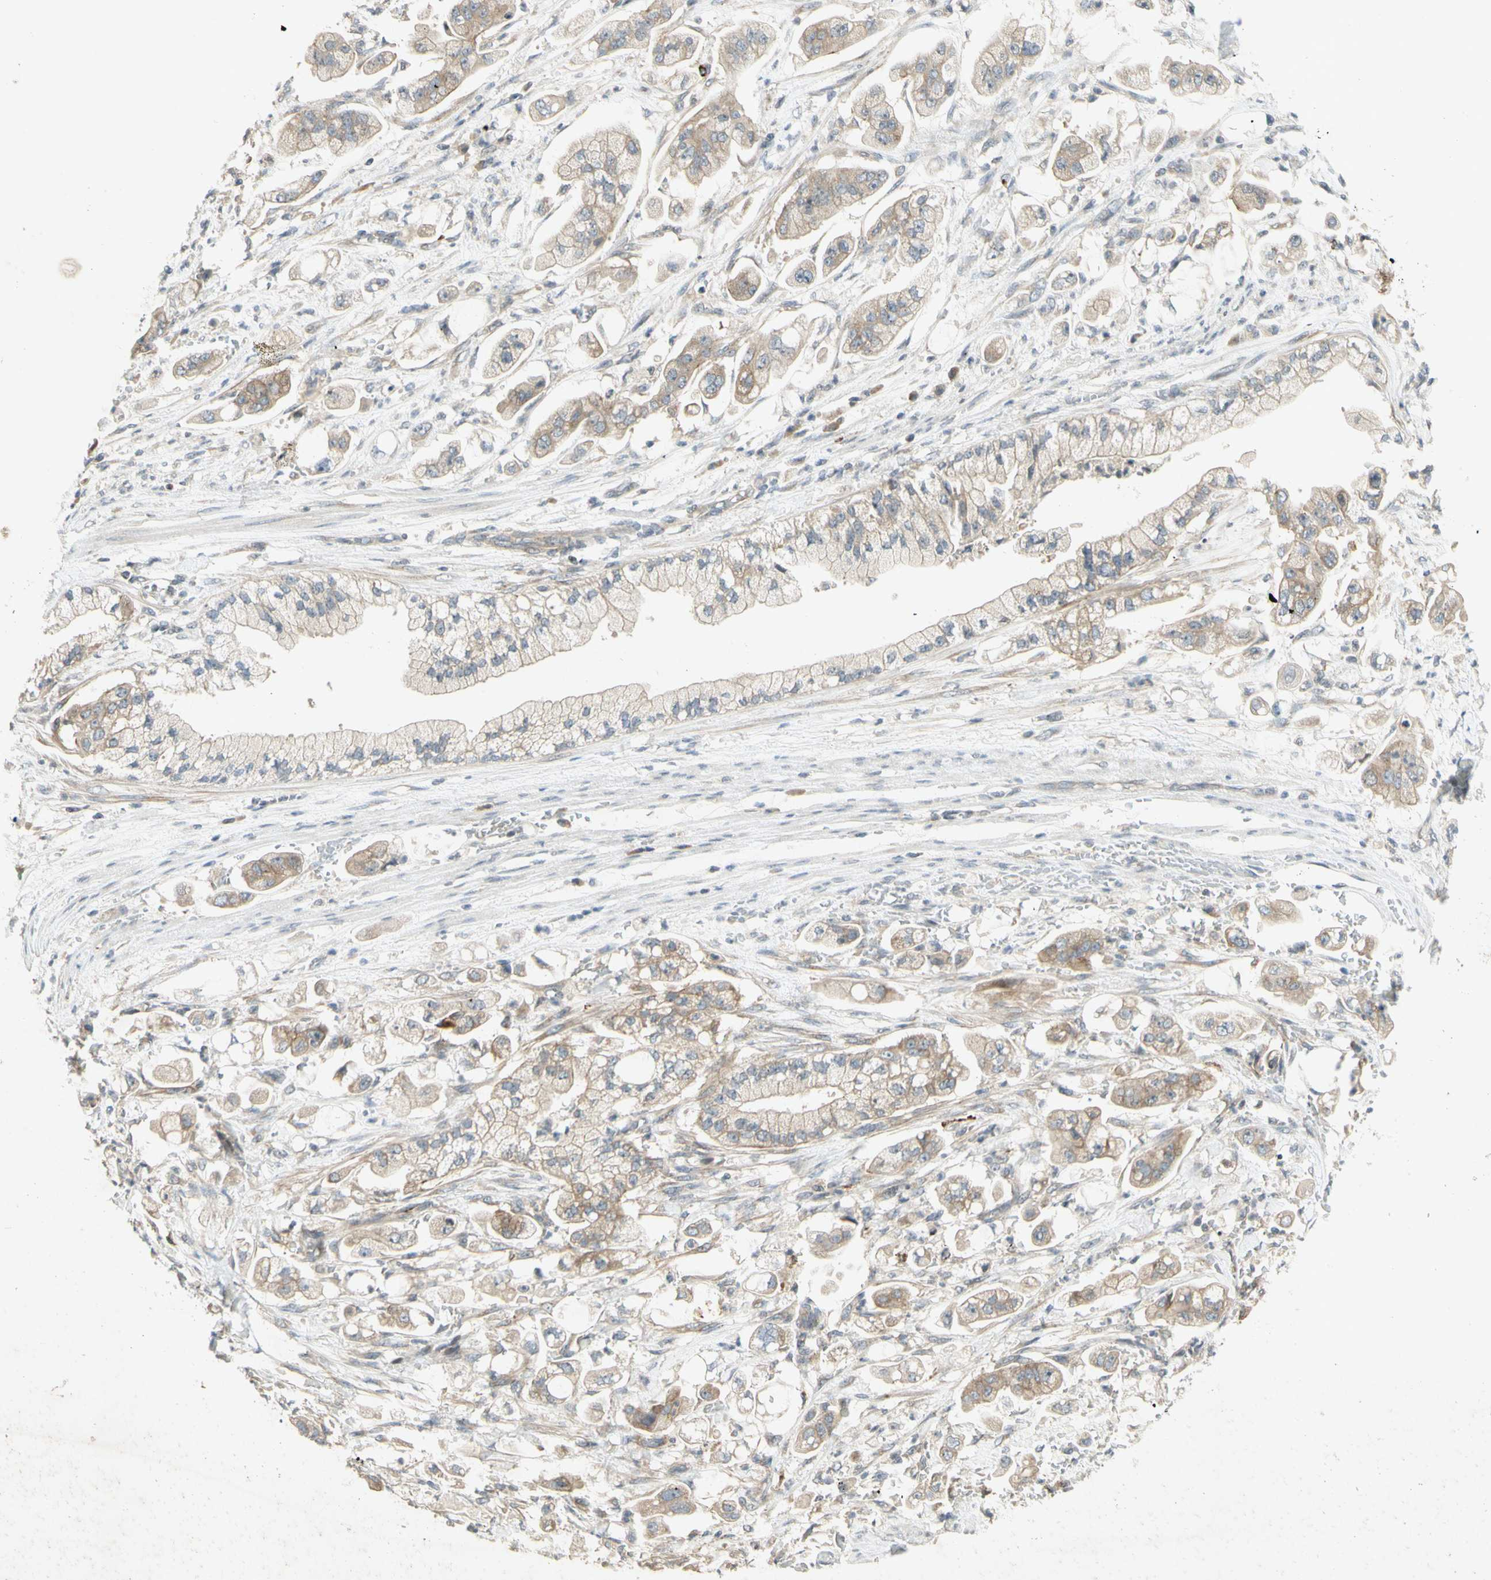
{"staining": {"intensity": "moderate", "quantity": "25%-75%", "location": "cytoplasmic/membranous"}, "tissue": "stomach cancer", "cell_type": "Tumor cells", "image_type": "cancer", "snomed": [{"axis": "morphology", "description": "Adenocarcinoma, NOS"}, {"axis": "topography", "description": "Stomach"}], "caption": "This micrograph shows stomach cancer stained with IHC to label a protein in brown. The cytoplasmic/membranous of tumor cells show moderate positivity for the protein. Nuclei are counter-stained blue.", "gene": "ETF1", "patient": {"sex": "male", "age": 62}}